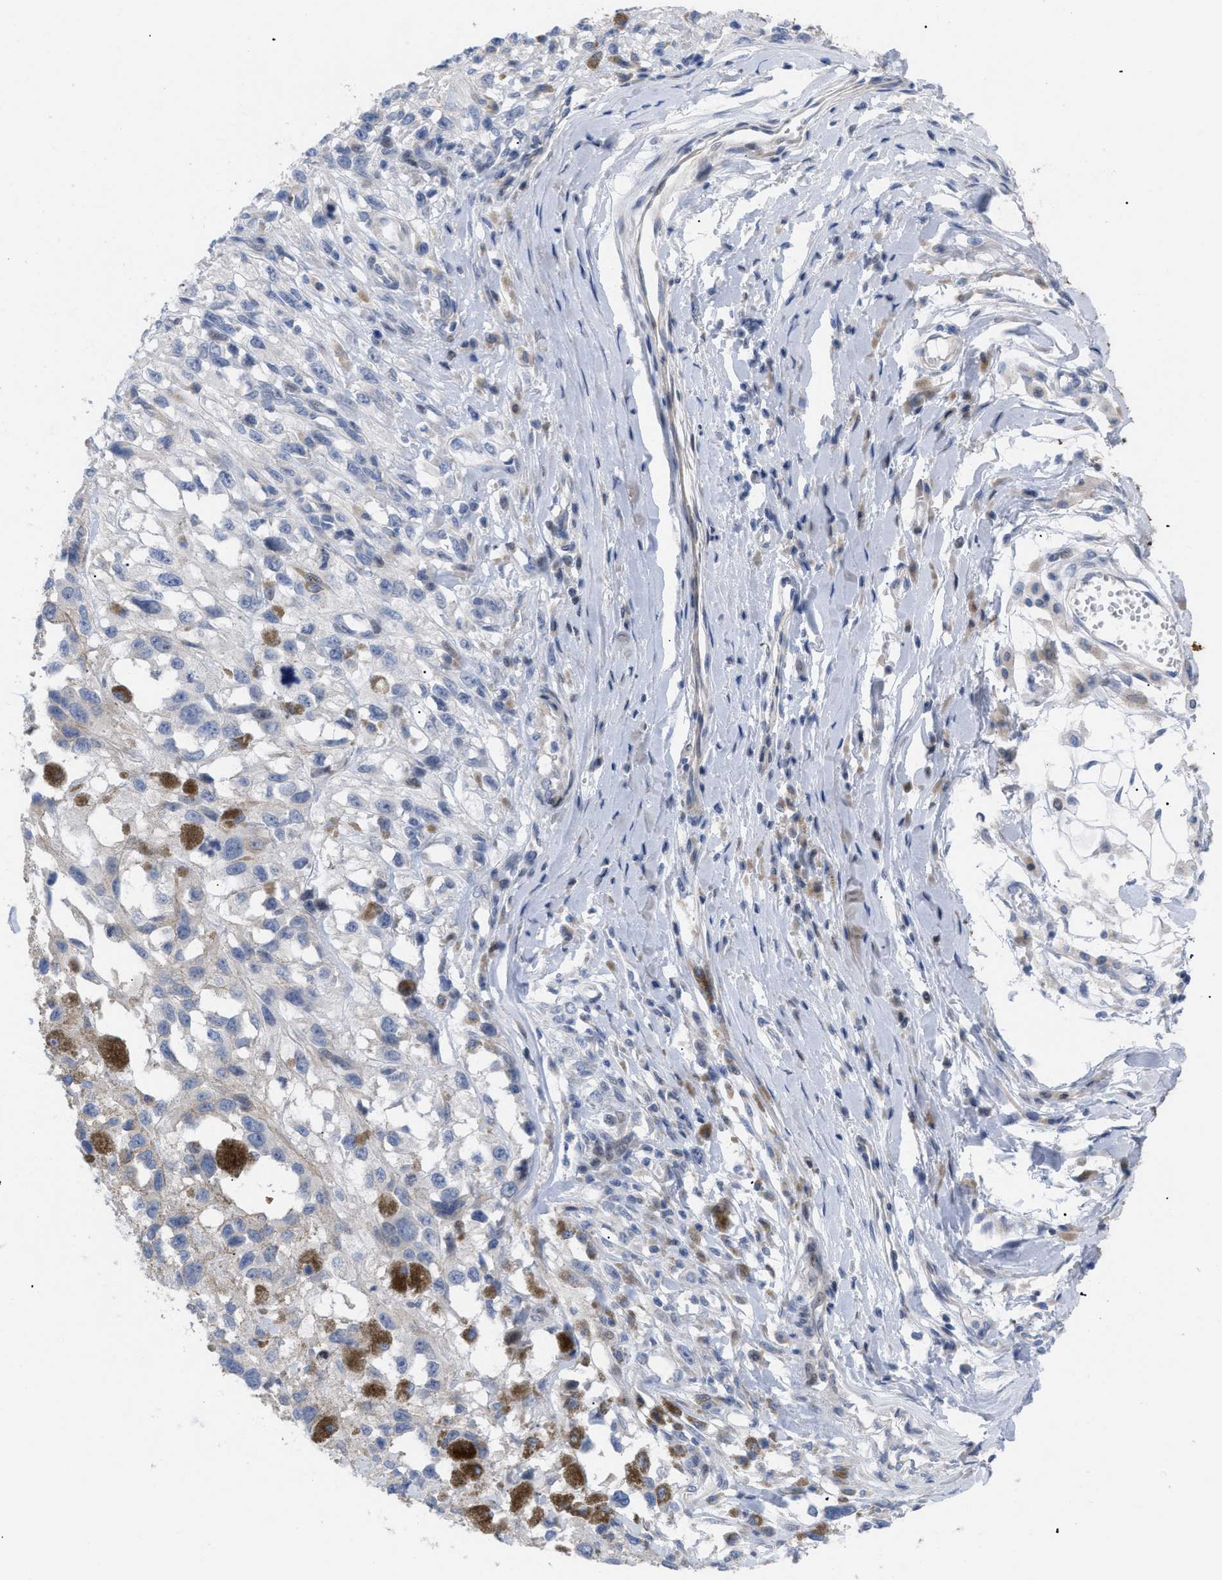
{"staining": {"intensity": "negative", "quantity": "none", "location": "none"}, "tissue": "melanoma", "cell_type": "Tumor cells", "image_type": "cancer", "snomed": [{"axis": "morphology", "description": "Malignant melanoma, Metastatic site"}, {"axis": "topography", "description": "Lymph node"}], "caption": "This micrograph is of malignant melanoma (metastatic site) stained with immunohistochemistry to label a protein in brown with the nuclei are counter-stained blue. There is no staining in tumor cells.", "gene": "CAV3", "patient": {"sex": "male", "age": 59}}